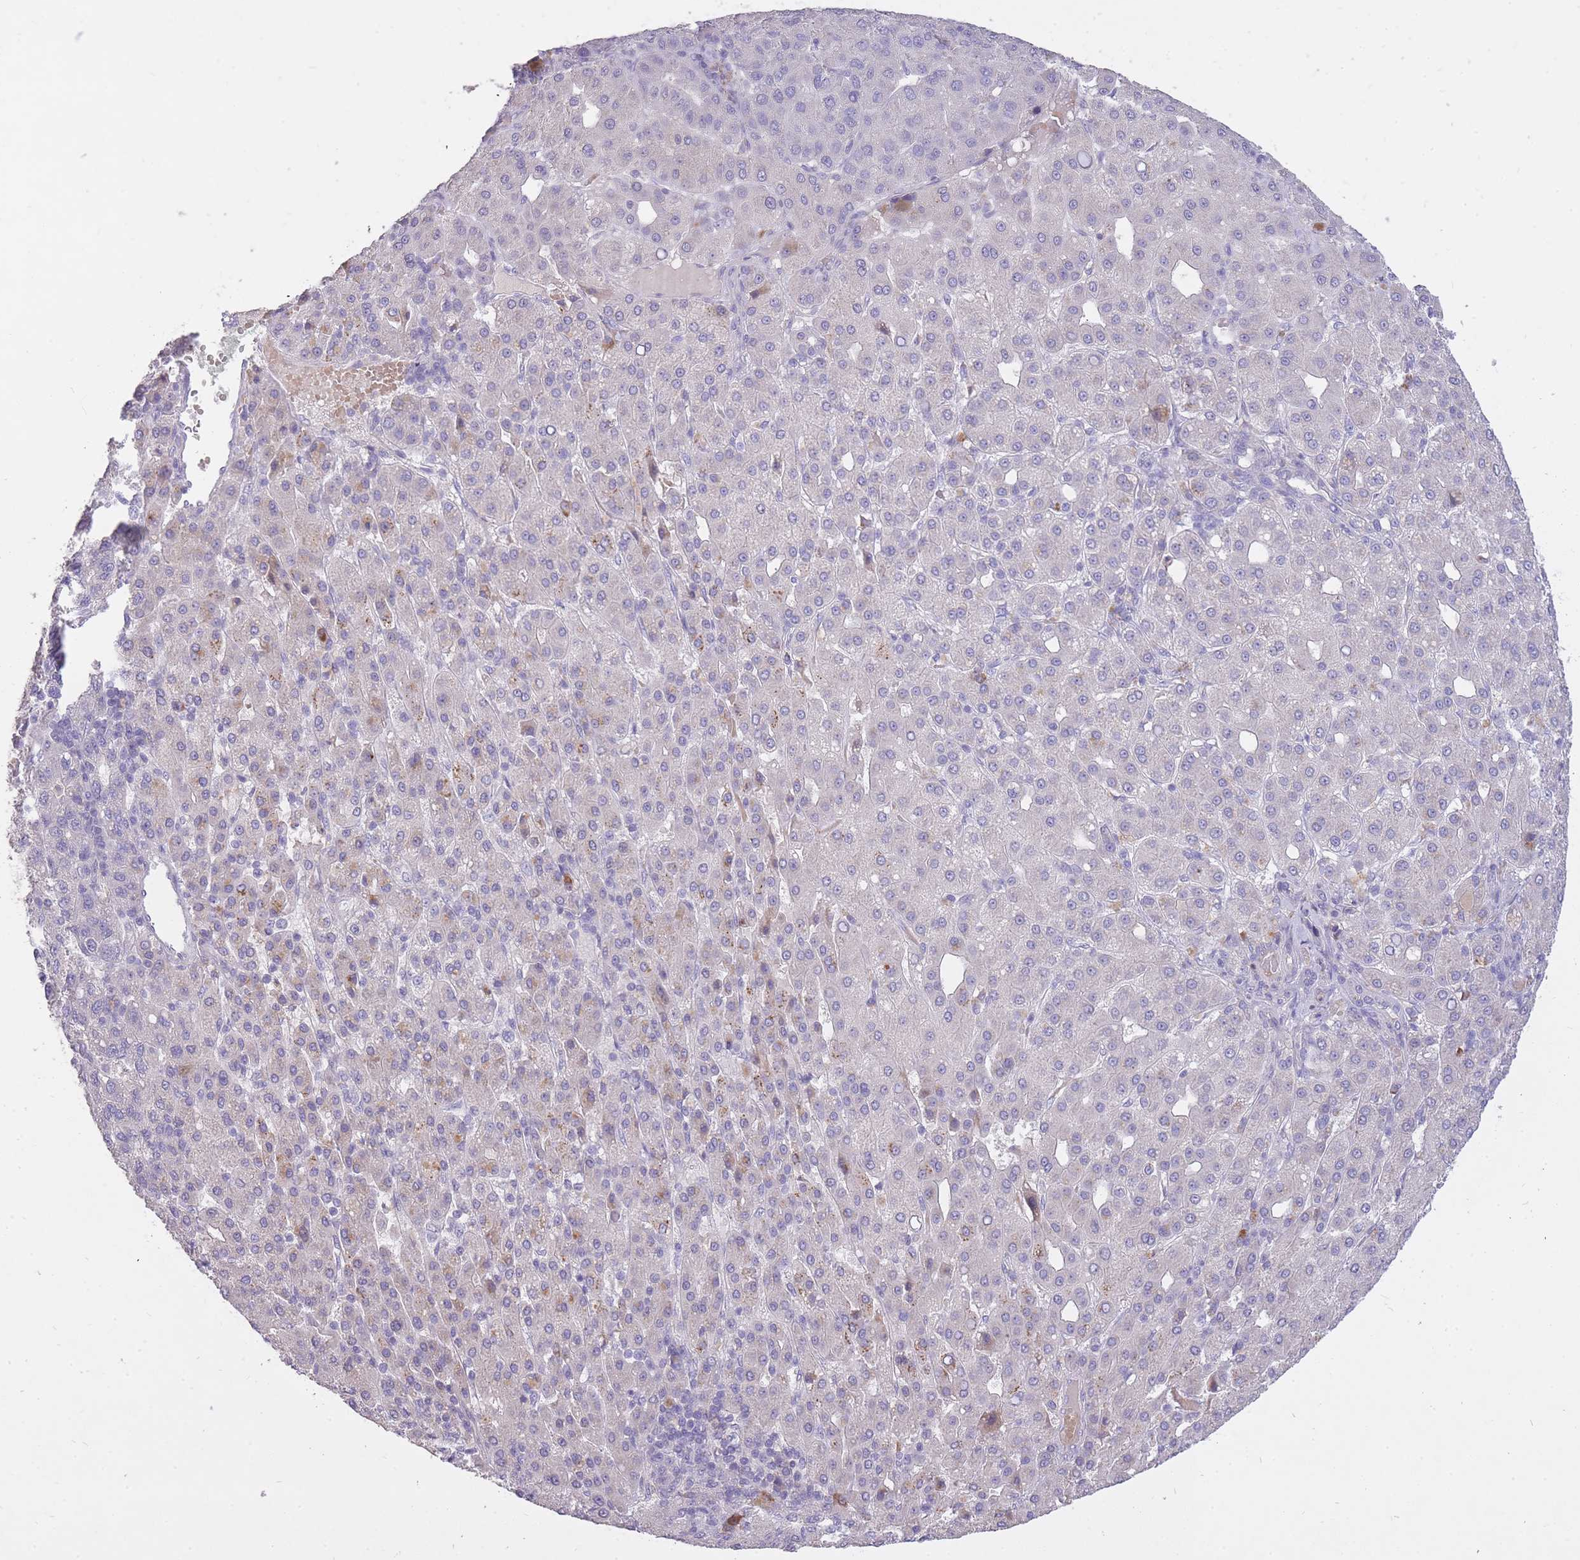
{"staining": {"intensity": "weak", "quantity": "<25%", "location": "cytoplasmic/membranous"}, "tissue": "liver cancer", "cell_type": "Tumor cells", "image_type": "cancer", "snomed": [{"axis": "morphology", "description": "Carcinoma, Hepatocellular, NOS"}, {"axis": "topography", "description": "Liver"}], "caption": "Hepatocellular carcinoma (liver) was stained to show a protein in brown. There is no significant positivity in tumor cells.", "gene": "FRG2C", "patient": {"sex": "male", "age": 65}}